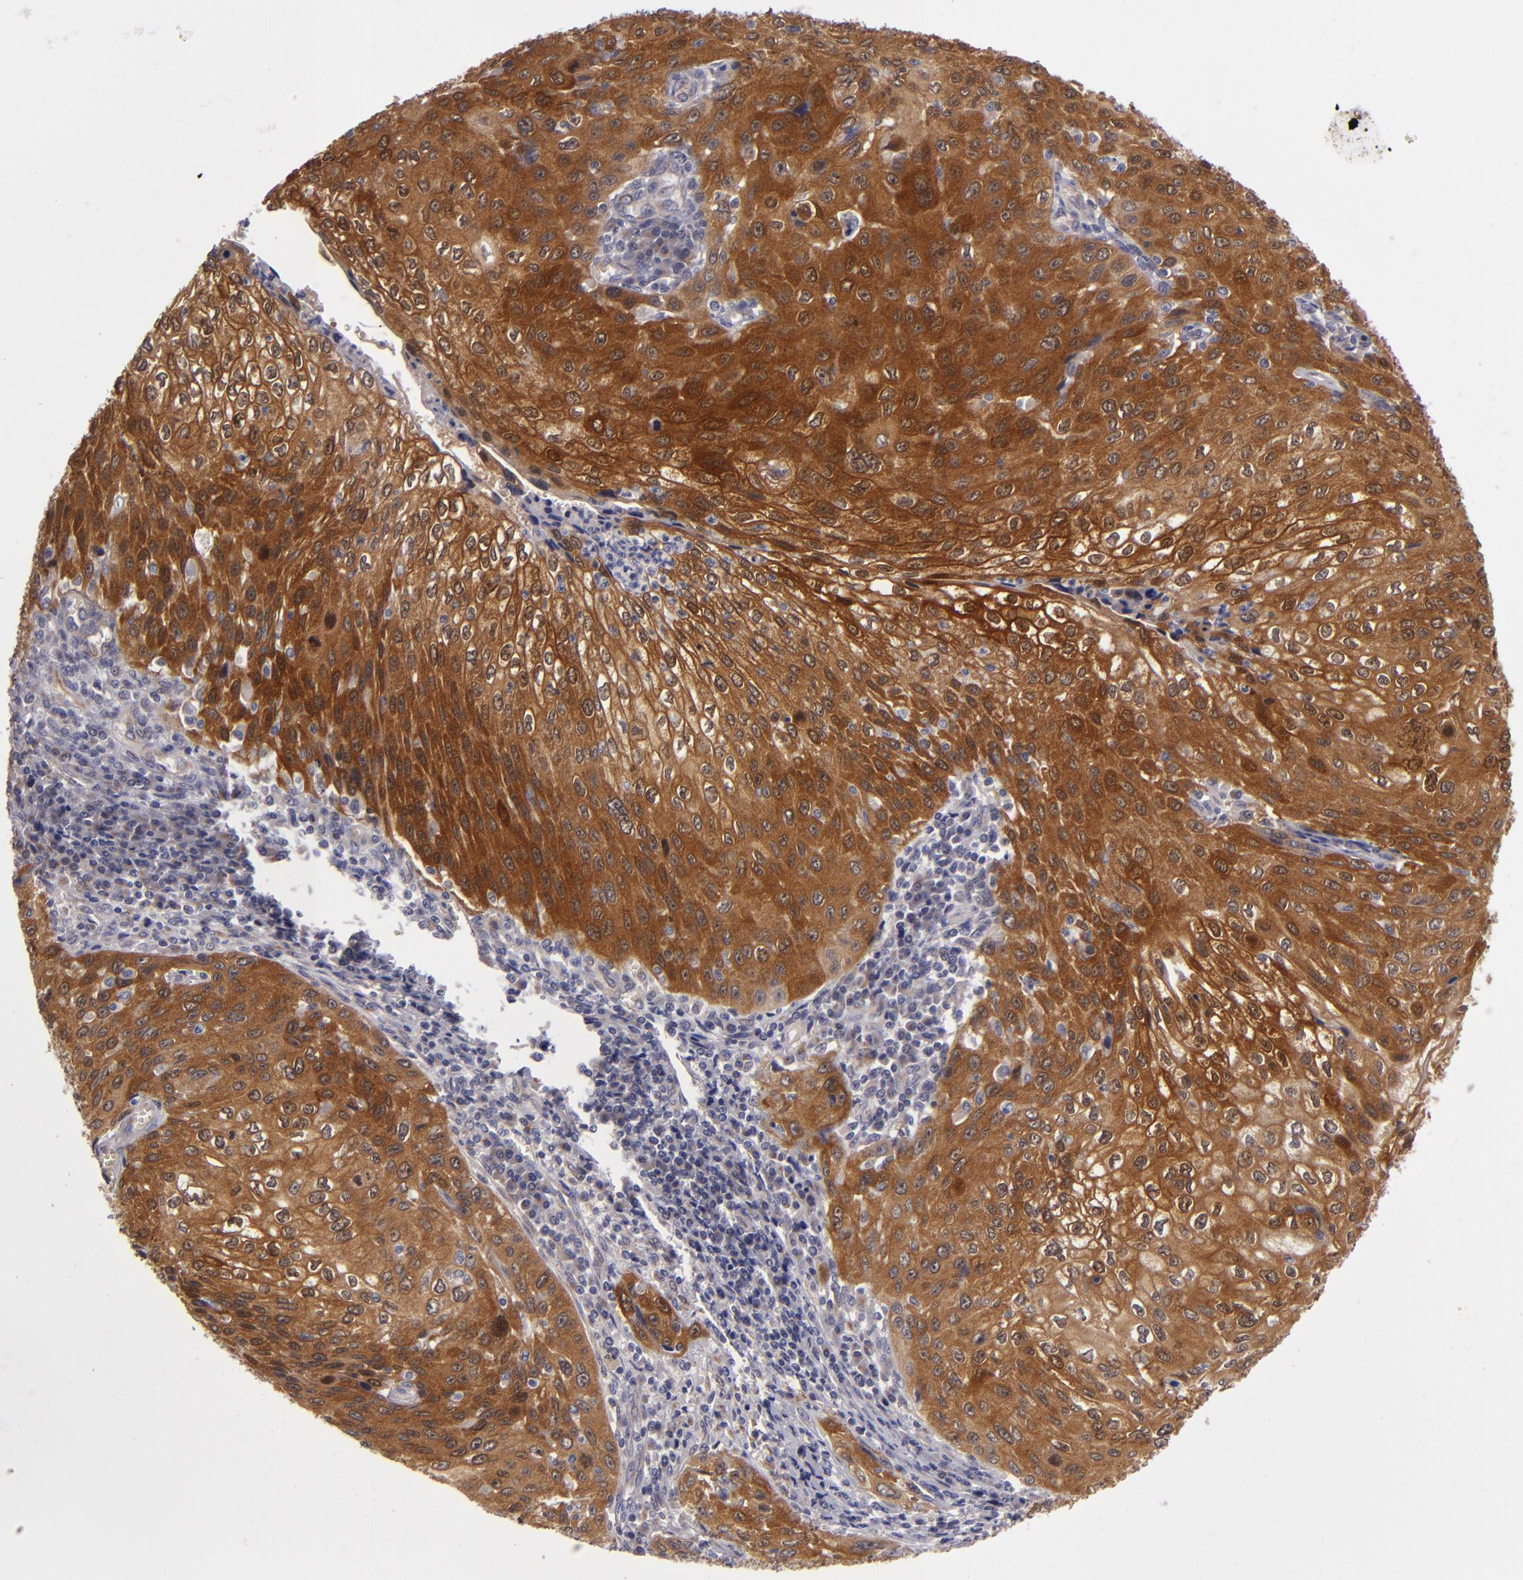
{"staining": {"intensity": "strong", "quantity": ">75%", "location": "cytoplasmic/membranous"}, "tissue": "cervical cancer", "cell_type": "Tumor cells", "image_type": "cancer", "snomed": [{"axis": "morphology", "description": "Squamous cell carcinoma, NOS"}, {"axis": "topography", "description": "Cervix"}], "caption": "A high amount of strong cytoplasmic/membranous staining is present in approximately >75% of tumor cells in cervical cancer tissue.", "gene": "SH2D4A", "patient": {"sex": "female", "age": 32}}